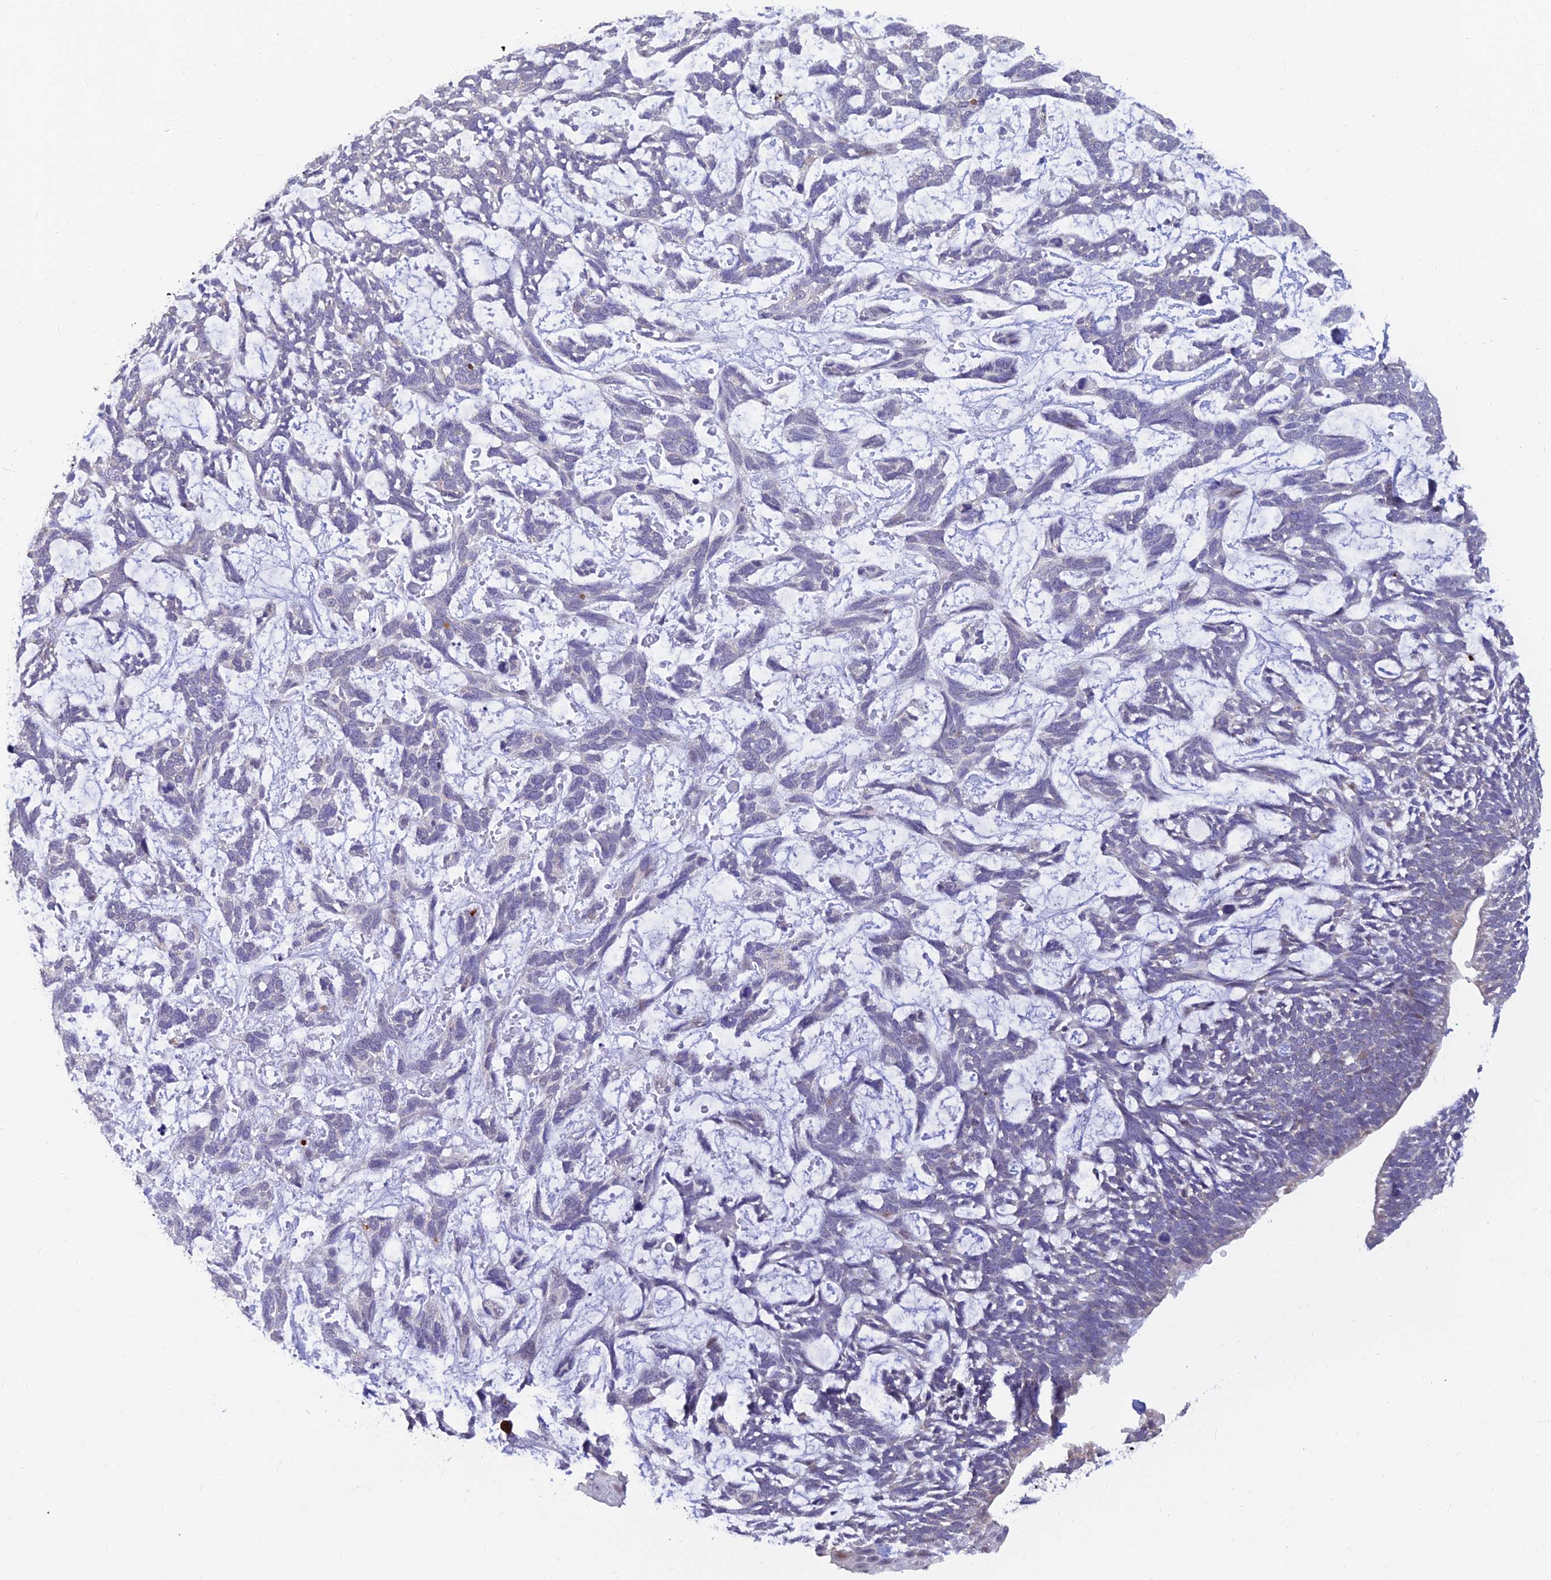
{"staining": {"intensity": "negative", "quantity": "none", "location": "none"}, "tissue": "skin cancer", "cell_type": "Tumor cells", "image_type": "cancer", "snomed": [{"axis": "morphology", "description": "Basal cell carcinoma"}, {"axis": "topography", "description": "Skin"}], "caption": "Tumor cells are negative for protein expression in human skin cancer (basal cell carcinoma). (DAB (3,3'-diaminobenzidine) IHC visualized using brightfield microscopy, high magnification).", "gene": "INKA1", "patient": {"sex": "male", "age": 88}}